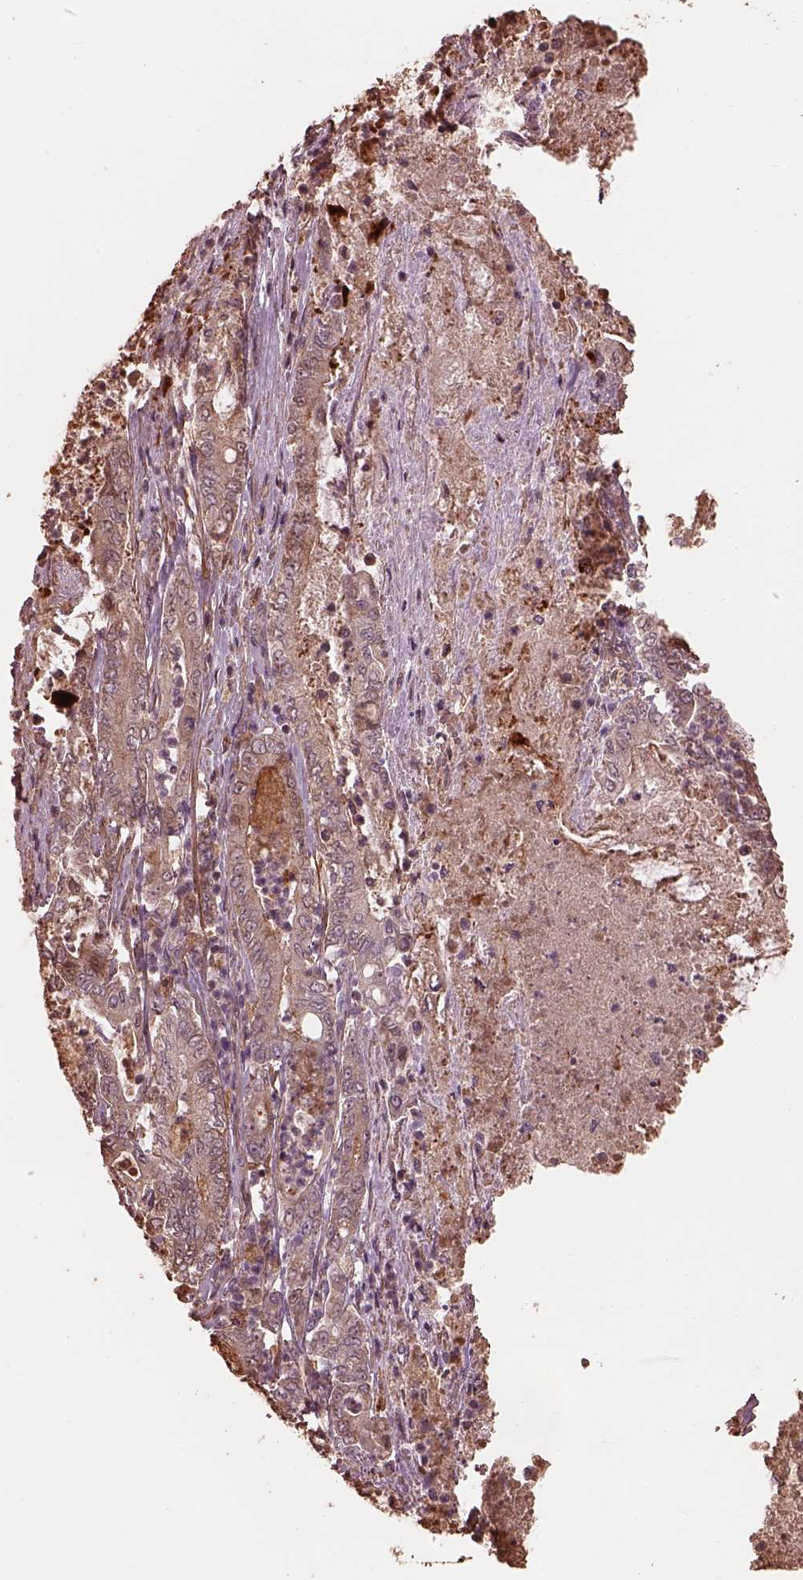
{"staining": {"intensity": "moderate", "quantity": "25%-75%", "location": "cytoplasmic/membranous"}, "tissue": "pancreatic cancer", "cell_type": "Tumor cells", "image_type": "cancer", "snomed": [{"axis": "morphology", "description": "Adenocarcinoma, NOS"}, {"axis": "topography", "description": "Pancreas"}], "caption": "The micrograph demonstrates a brown stain indicating the presence of a protein in the cytoplasmic/membranous of tumor cells in pancreatic adenocarcinoma. (Brightfield microscopy of DAB IHC at high magnification).", "gene": "METTL4", "patient": {"sex": "male", "age": 71}}